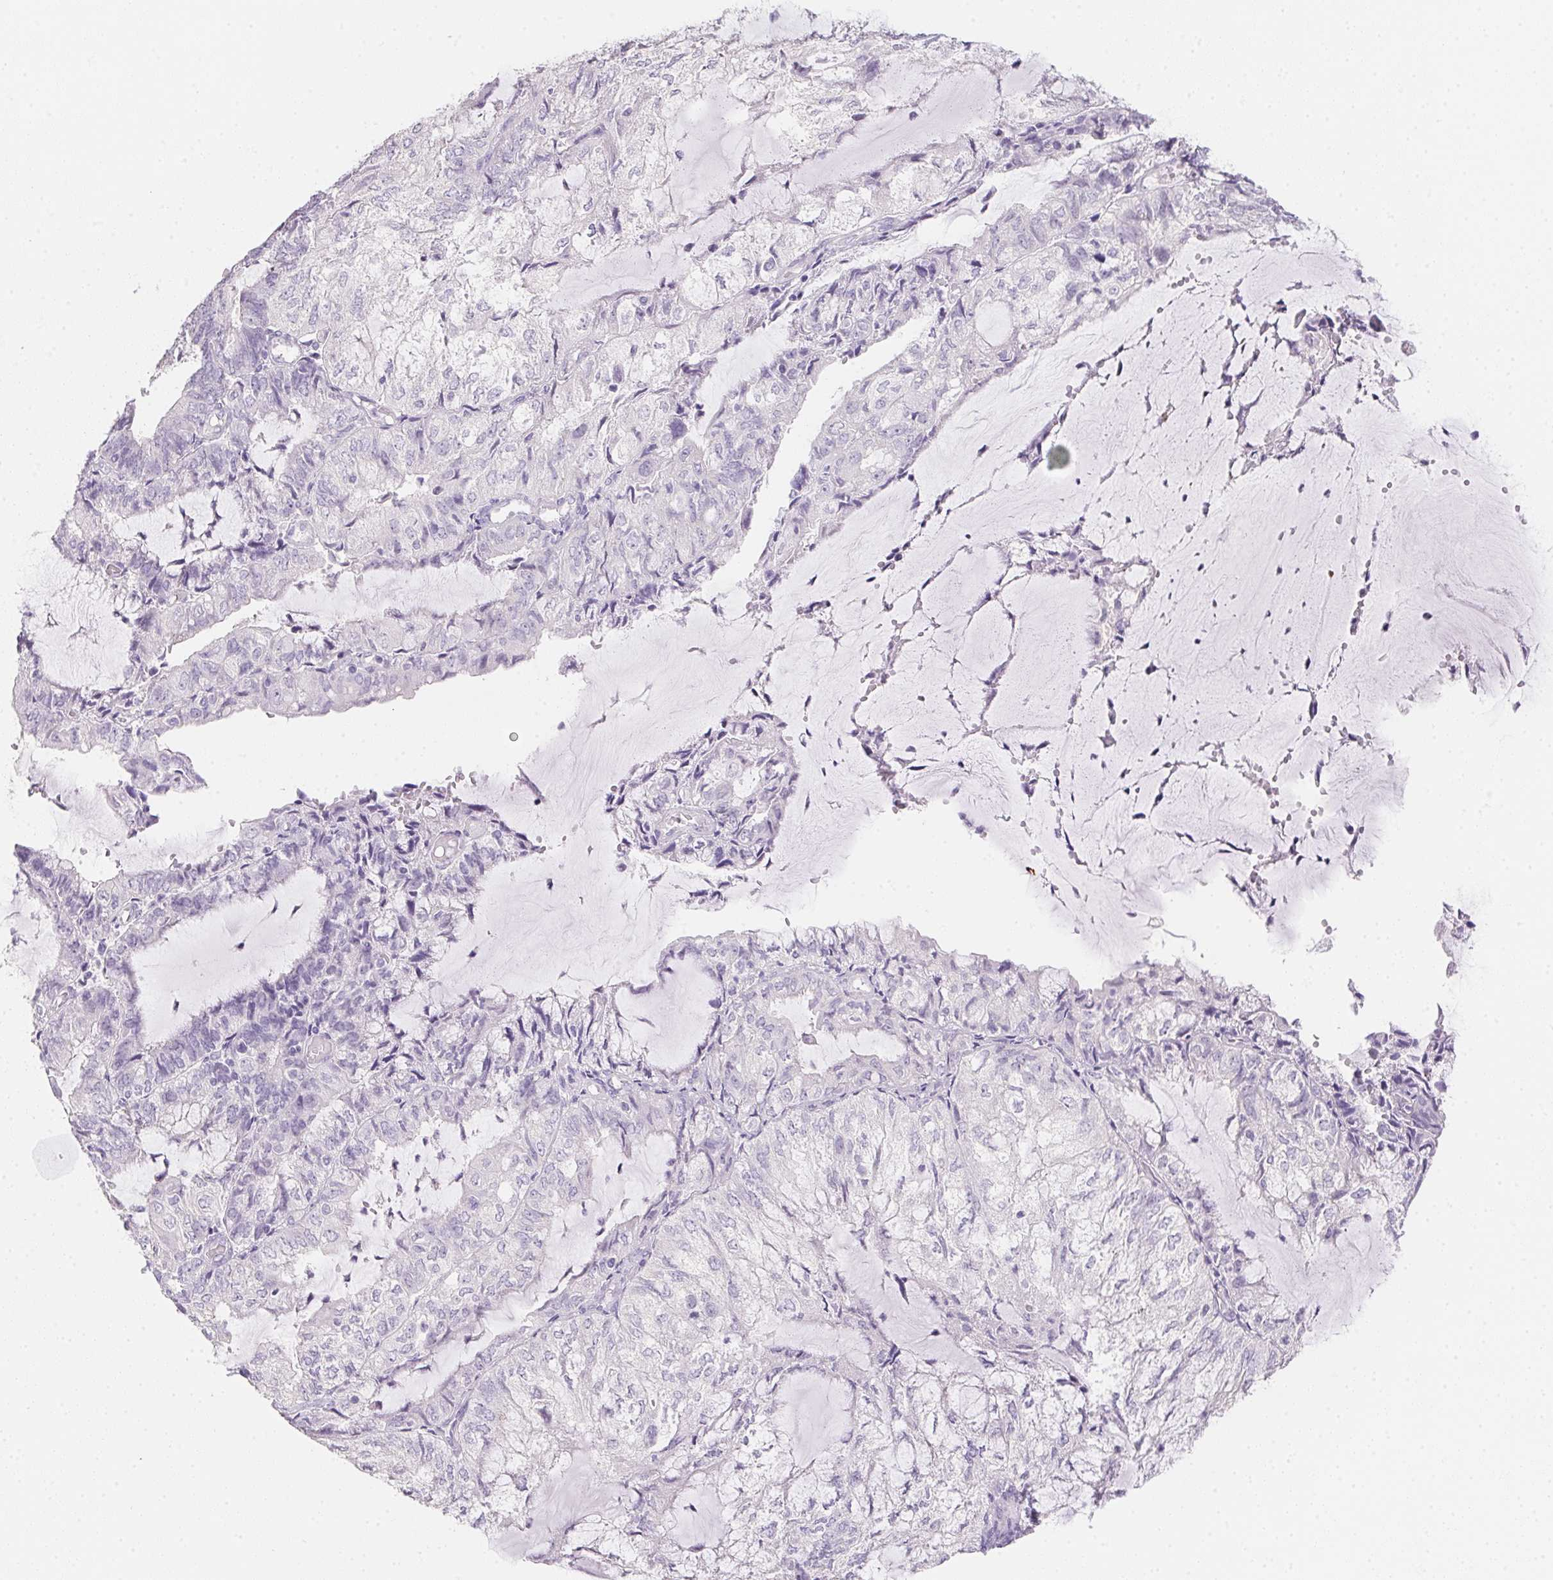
{"staining": {"intensity": "negative", "quantity": "none", "location": "none"}, "tissue": "endometrial cancer", "cell_type": "Tumor cells", "image_type": "cancer", "snomed": [{"axis": "morphology", "description": "Adenocarcinoma, NOS"}, {"axis": "topography", "description": "Endometrium"}], "caption": "The immunohistochemistry photomicrograph has no significant positivity in tumor cells of endometrial cancer (adenocarcinoma) tissue. (Immunohistochemistry, brightfield microscopy, high magnification).", "gene": "MYL4", "patient": {"sex": "female", "age": 81}}